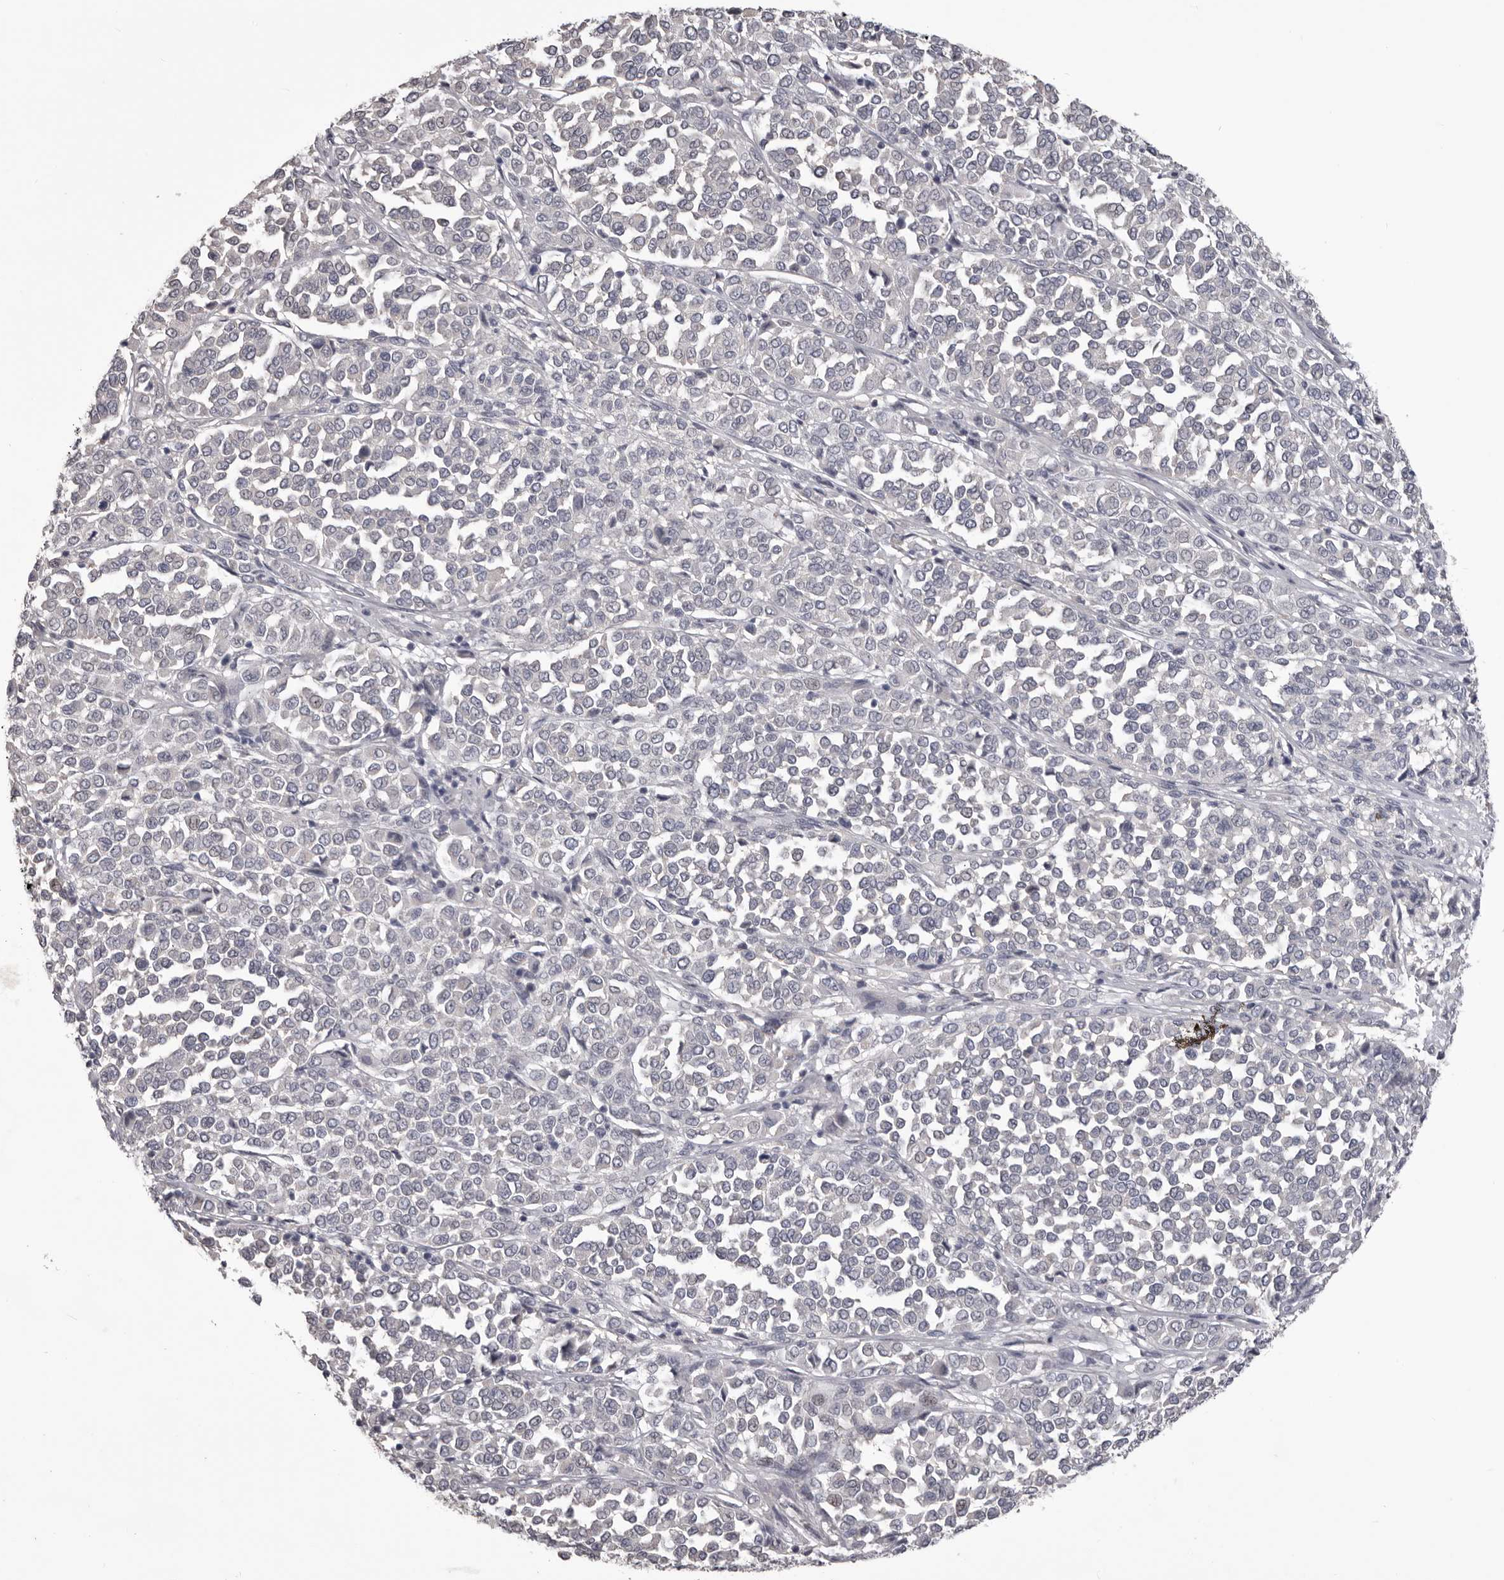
{"staining": {"intensity": "negative", "quantity": "none", "location": "none"}, "tissue": "melanoma", "cell_type": "Tumor cells", "image_type": "cancer", "snomed": [{"axis": "morphology", "description": "Malignant melanoma, Metastatic site"}, {"axis": "topography", "description": "Pancreas"}], "caption": "An image of human malignant melanoma (metastatic site) is negative for staining in tumor cells.", "gene": "LPAR6", "patient": {"sex": "female", "age": 30}}